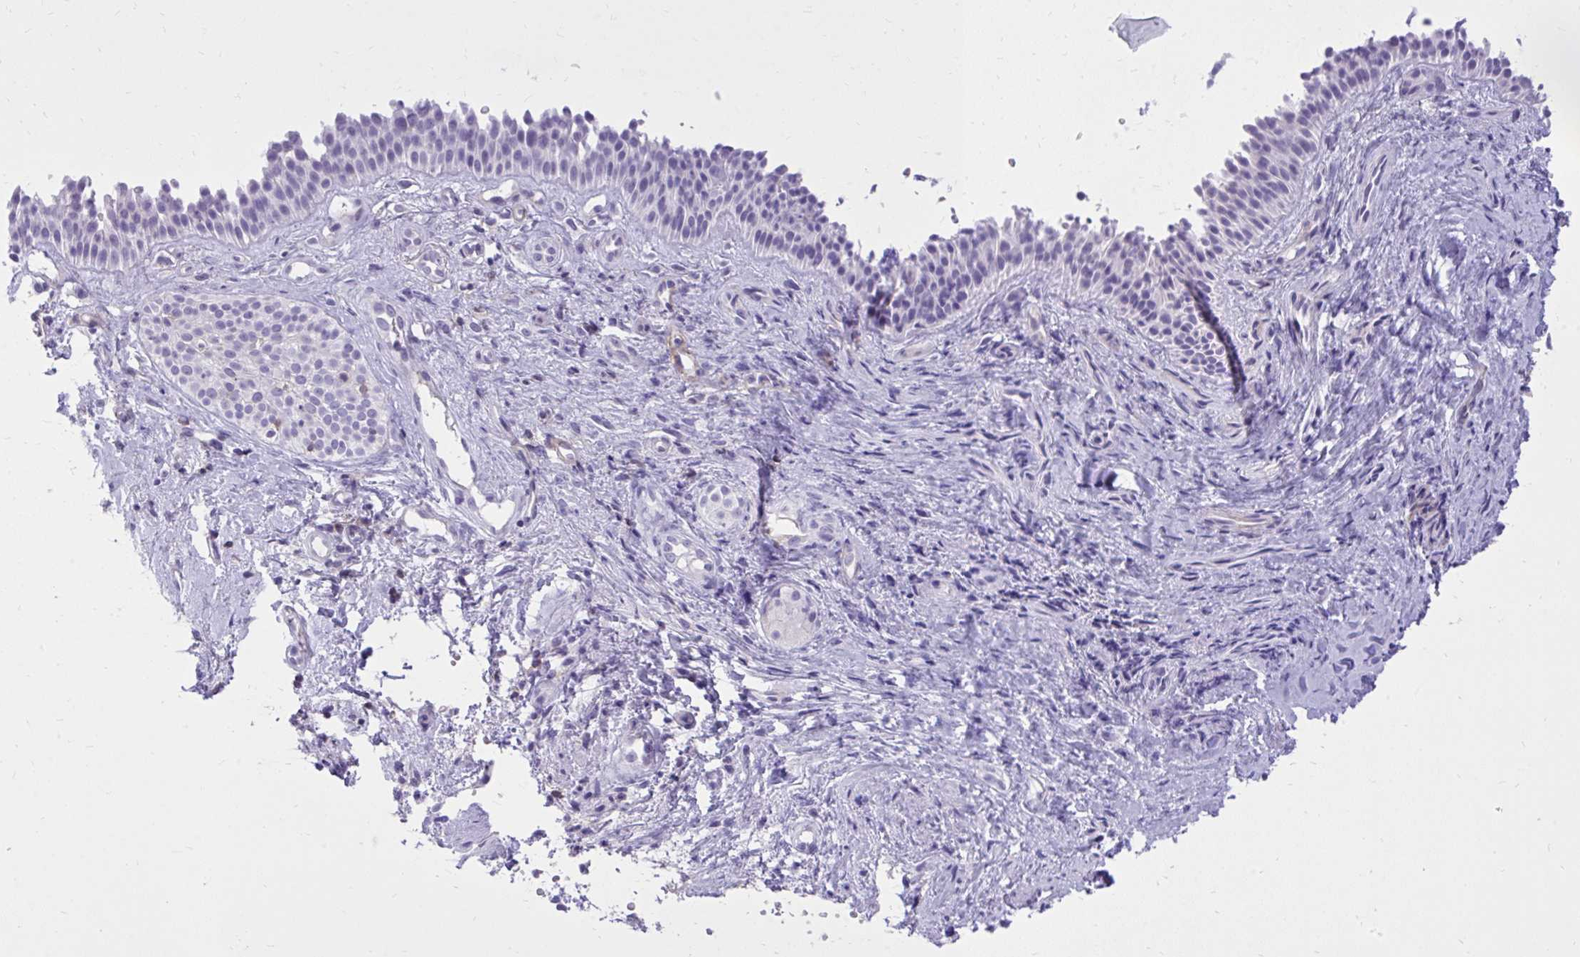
{"staining": {"intensity": "negative", "quantity": "none", "location": "none"}, "tissue": "nasopharynx", "cell_type": "Respiratory epithelial cells", "image_type": "normal", "snomed": [{"axis": "morphology", "description": "Normal tissue, NOS"}, {"axis": "morphology", "description": "Inflammation, NOS"}, {"axis": "topography", "description": "Nasopharynx"}], "caption": "Protein analysis of unremarkable nasopharynx reveals no significant staining in respiratory epithelial cells. (Brightfield microscopy of DAB (3,3'-diaminobenzidine) IHC at high magnification).", "gene": "GPRIN3", "patient": {"sex": "male", "age": 54}}